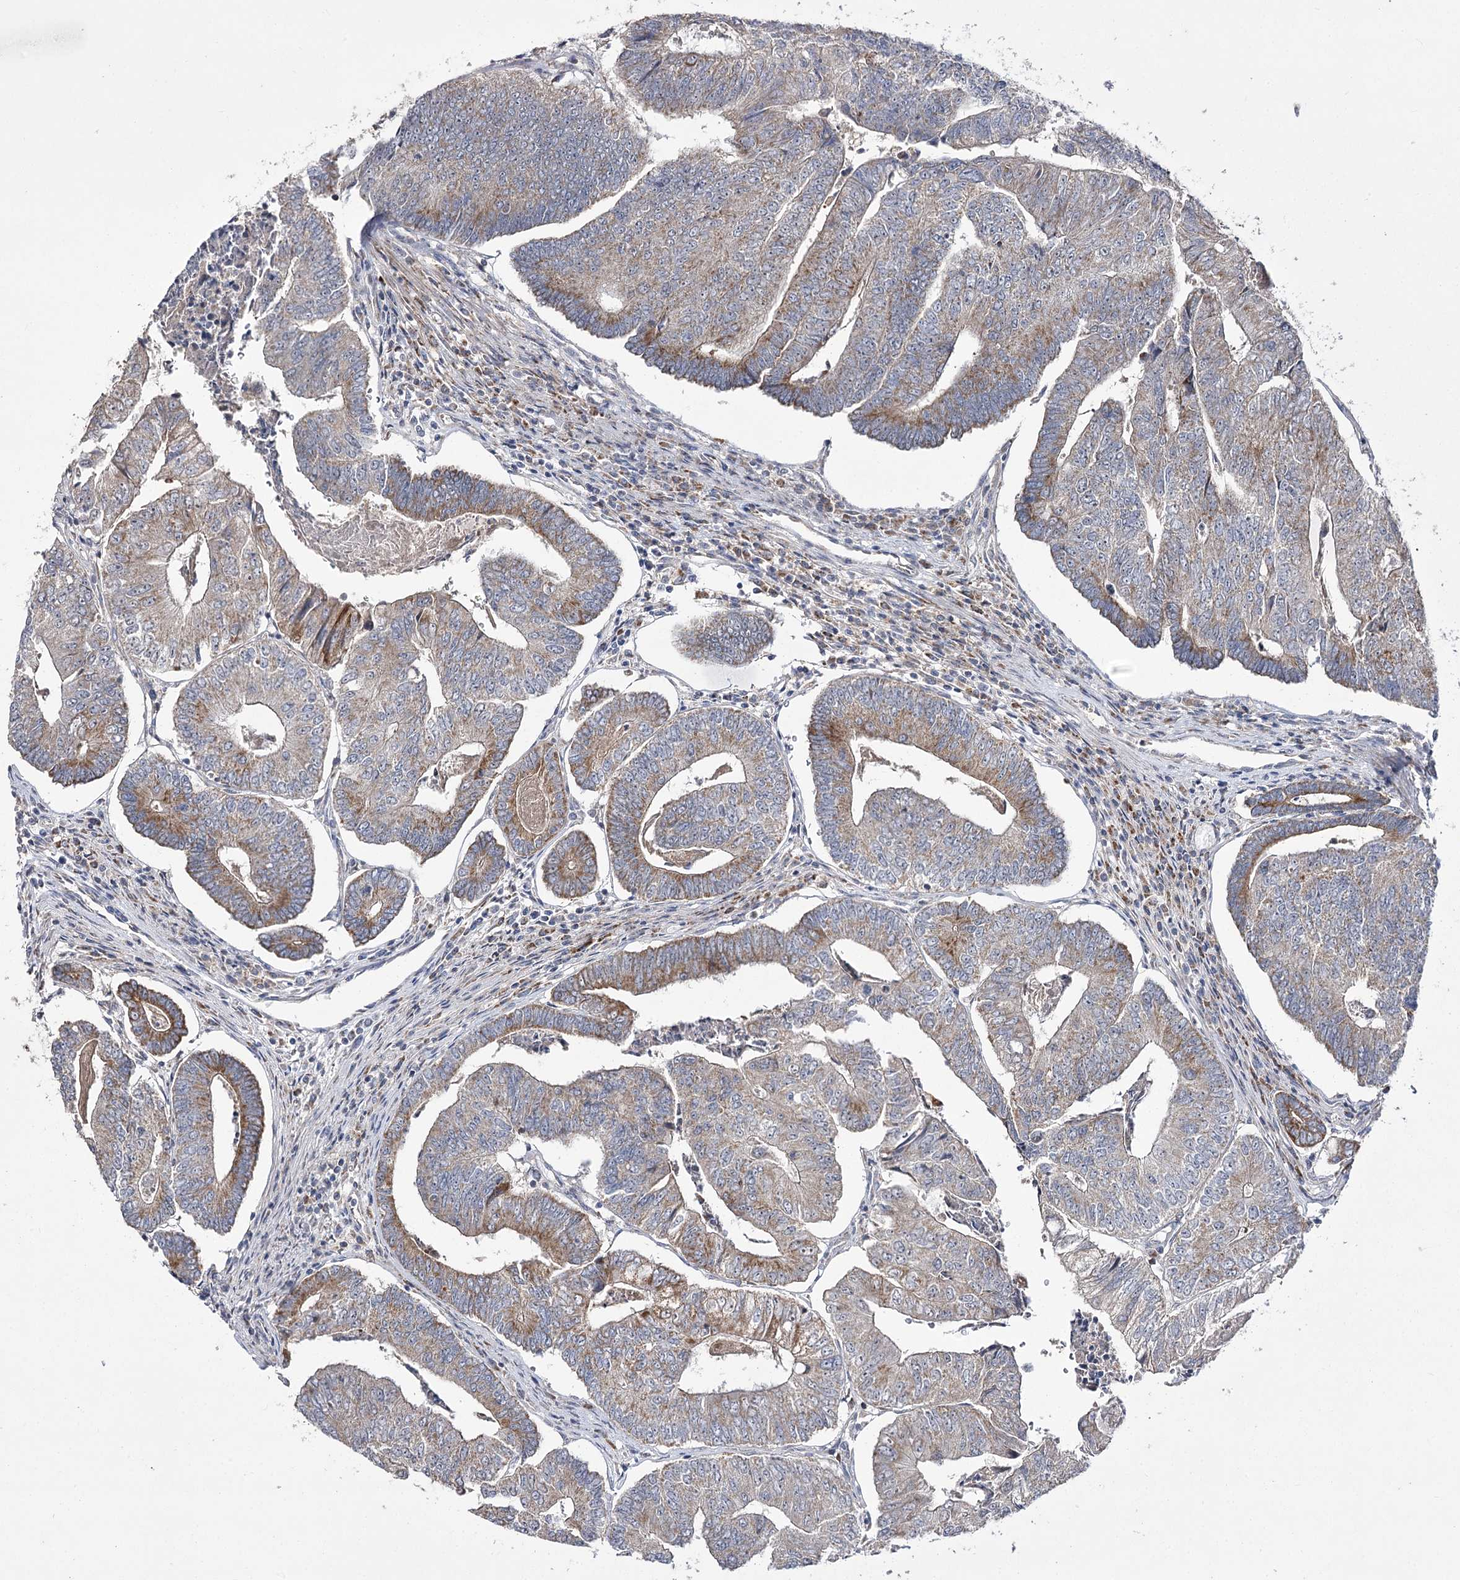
{"staining": {"intensity": "moderate", "quantity": ">75%", "location": "cytoplasmic/membranous"}, "tissue": "colorectal cancer", "cell_type": "Tumor cells", "image_type": "cancer", "snomed": [{"axis": "morphology", "description": "Adenocarcinoma, NOS"}, {"axis": "topography", "description": "Colon"}], "caption": "High-power microscopy captured an immunohistochemistry (IHC) micrograph of colorectal cancer, revealing moderate cytoplasmic/membranous positivity in approximately >75% of tumor cells. (DAB IHC with brightfield microscopy, high magnification).", "gene": "NADK2", "patient": {"sex": "female", "age": 67}}